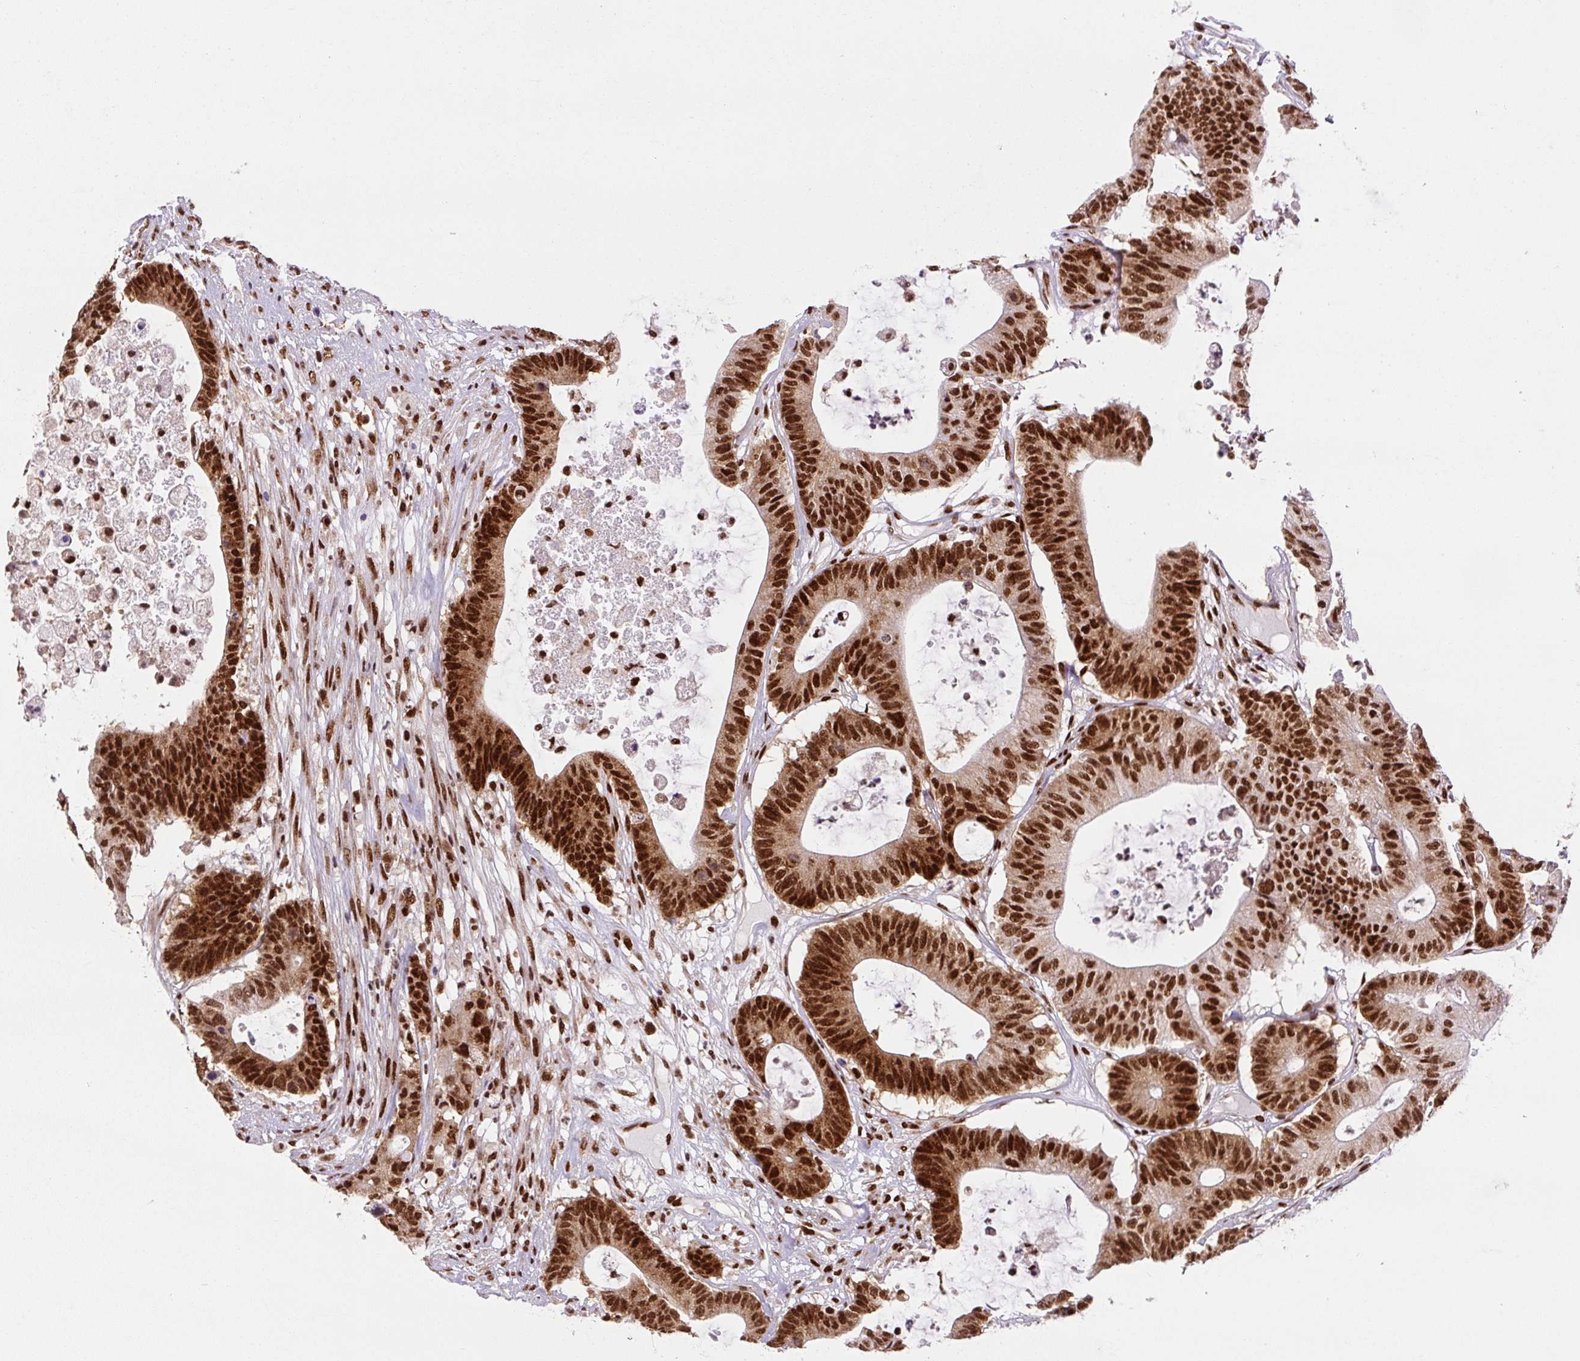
{"staining": {"intensity": "strong", "quantity": ">75%", "location": "nuclear"}, "tissue": "colorectal cancer", "cell_type": "Tumor cells", "image_type": "cancer", "snomed": [{"axis": "morphology", "description": "Adenocarcinoma, NOS"}, {"axis": "topography", "description": "Colon"}], "caption": "There is high levels of strong nuclear positivity in tumor cells of adenocarcinoma (colorectal), as demonstrated by immunohistochemical staining (brown color).", "gene": "FUS", "patient": {"sex": "female", "age": 84}}